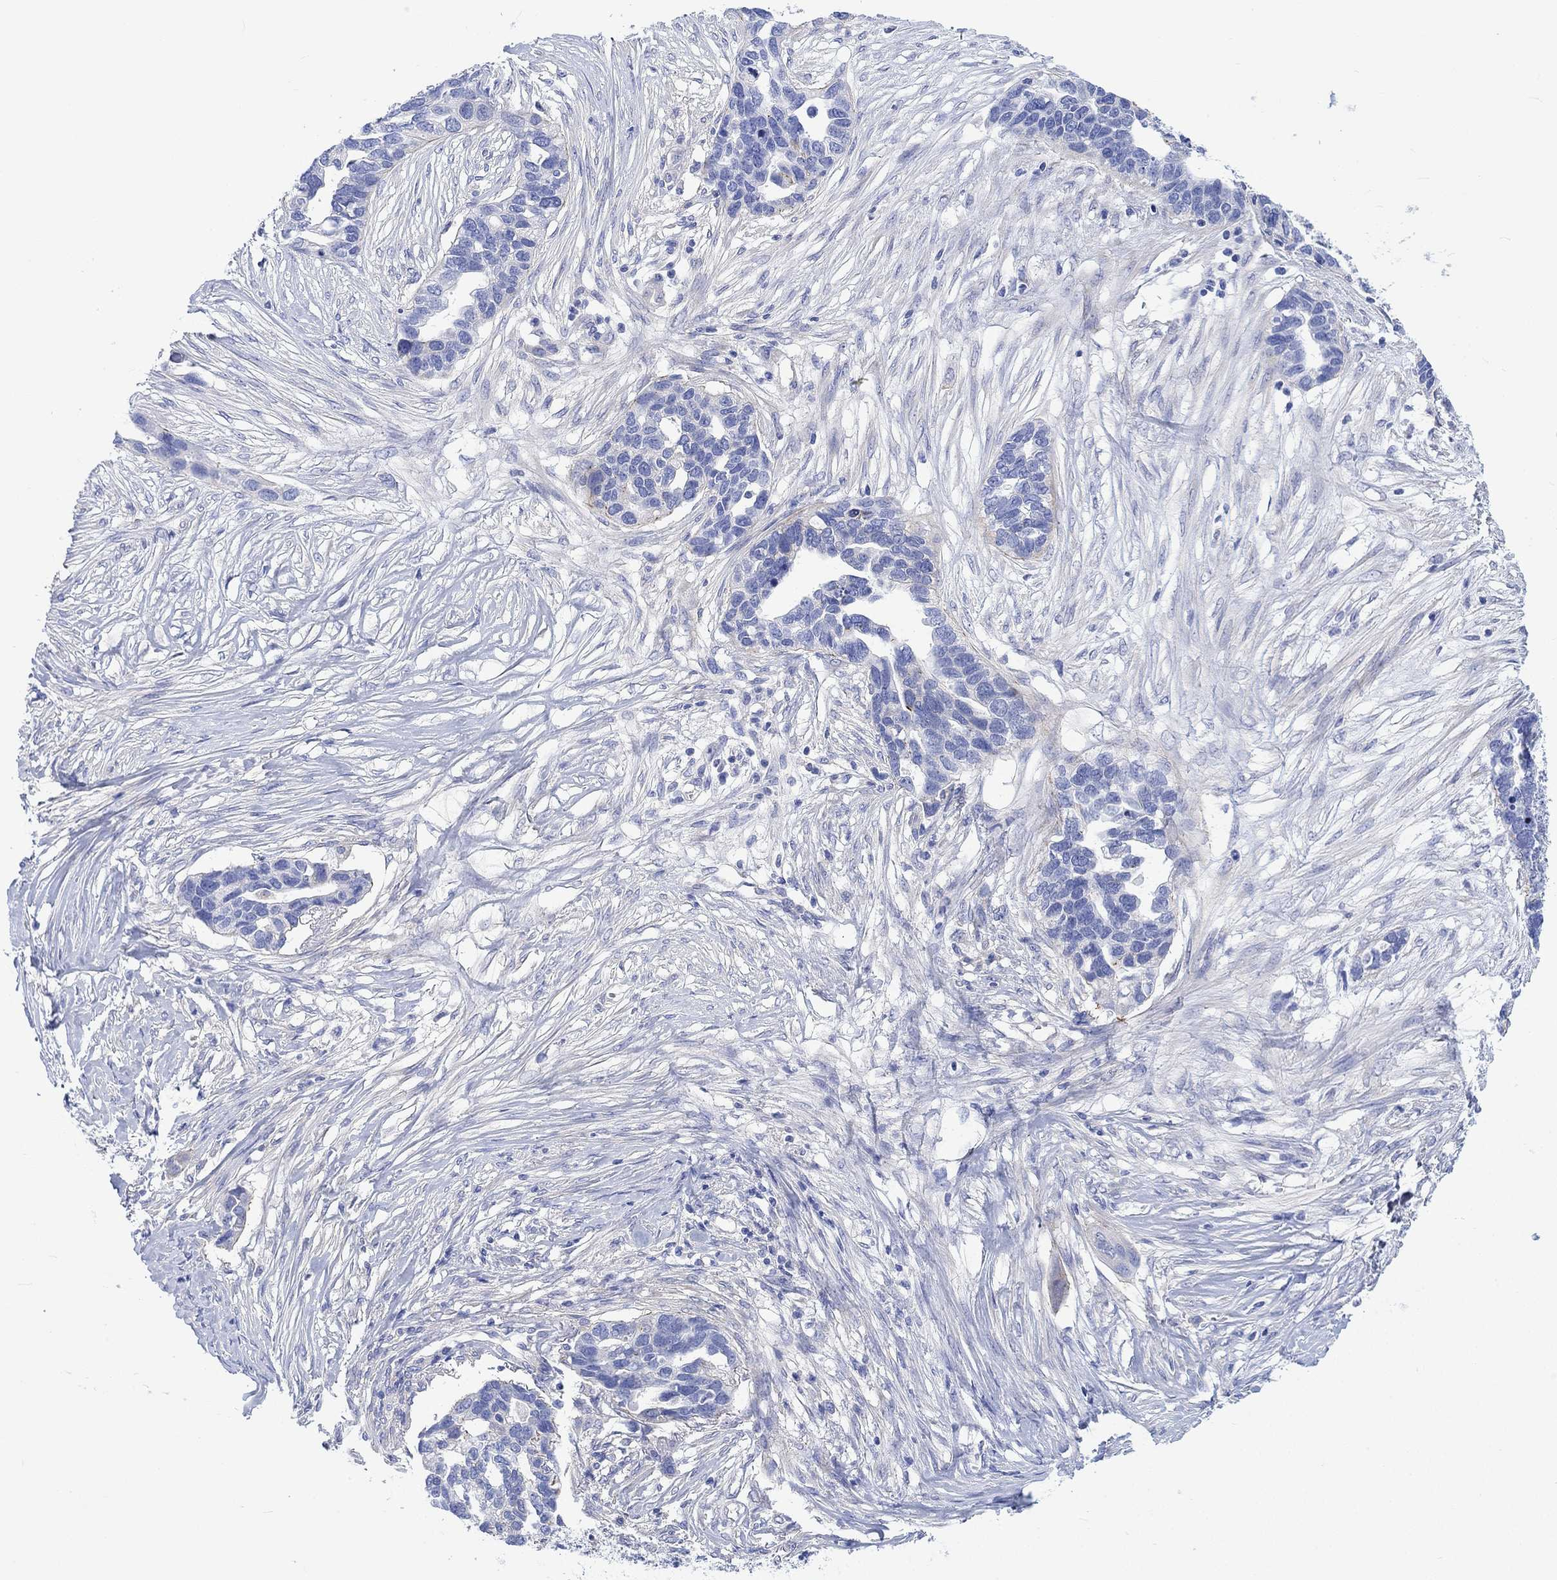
{"staining": {"intensity": "negative", "quantity": "none", "location": "none"}, "tissue": "ovarian cancer", "cell_type": "Tumor cells", "image_type": "cancer", "snomed": [{"axis": "morphology", "description": "Cystadenocarcinoma, serous, NOS"}, {"axis": "topography", "description": "Ovary"}], "caption": "IHC micrograph of ovarian cancer (serous cystadenocarcinoma) stained for a protein (brown), which displays no positivity in tumor cells. (Stains: DAB (3,3'-diaminobenzidine) immunohistochemistry (IHC) with hematoxylin counter stain, Microscopy: brightfield microscopy at high magnification).", "gene": "REEP6", "patient": {"sex": "female", "age": 54}}